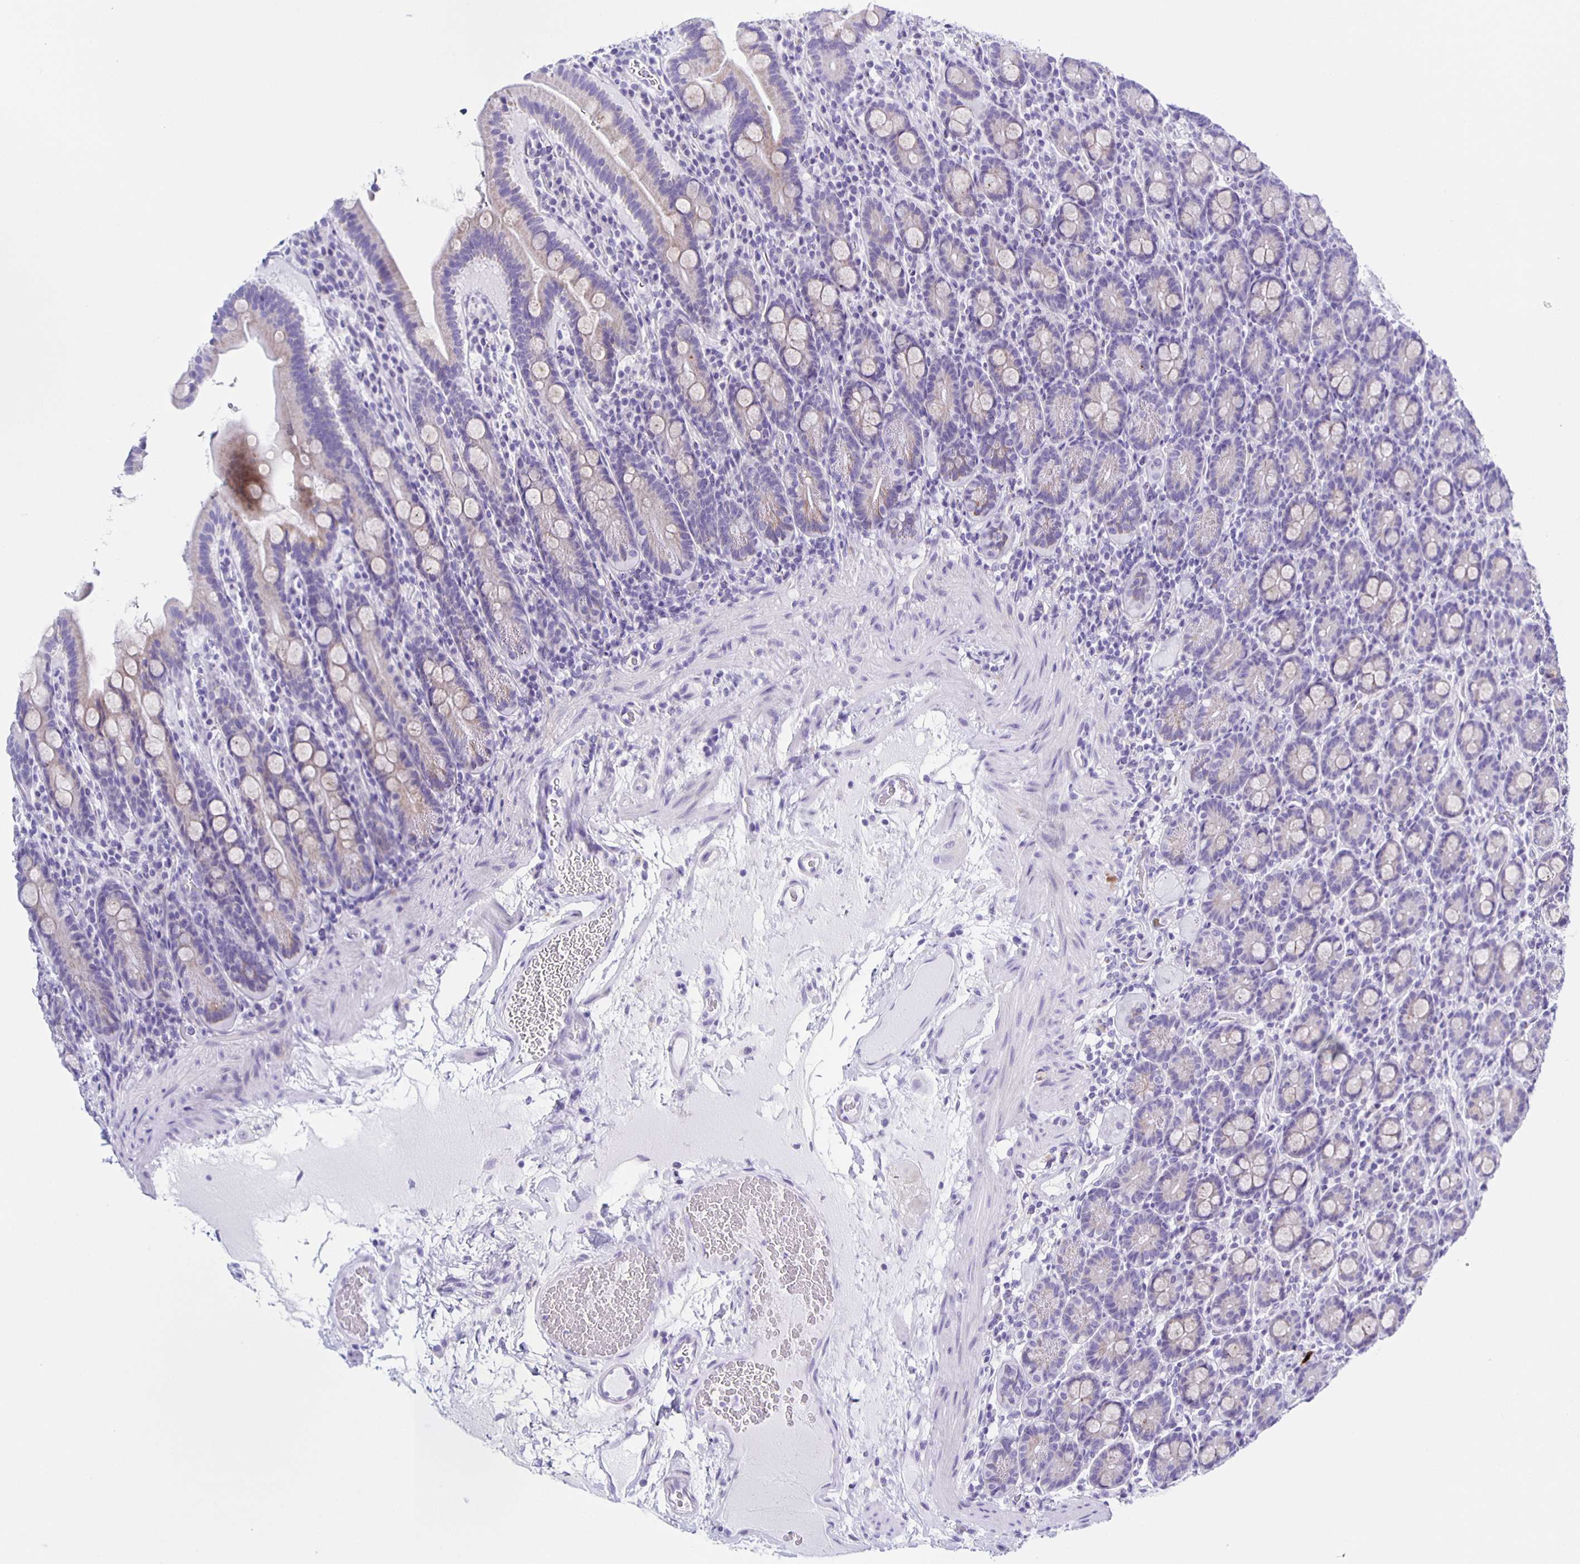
{"staining": {"intensity": "weak", "quantity": "25%-75%", "location": "cytoplasmic/membranous"}, "tissue": "small intestine", "cell_type": "Glandular cells", "image_type": "normal", "snomed": [{"axis": "morphology", "description": "Normal tissue, NOS"}, {"axis": "topography", "description": "Small intestine"}], "caption": "Protein staining displays weak cytoplasmic/membranous staining in approximately 25%-75% of glandular cells in unremarkable small intestine. (Brightfield microscopy of DAB IHC at high magnification).", "gene": "AQP6", "patient": {"sex": "male", "age": 26}}